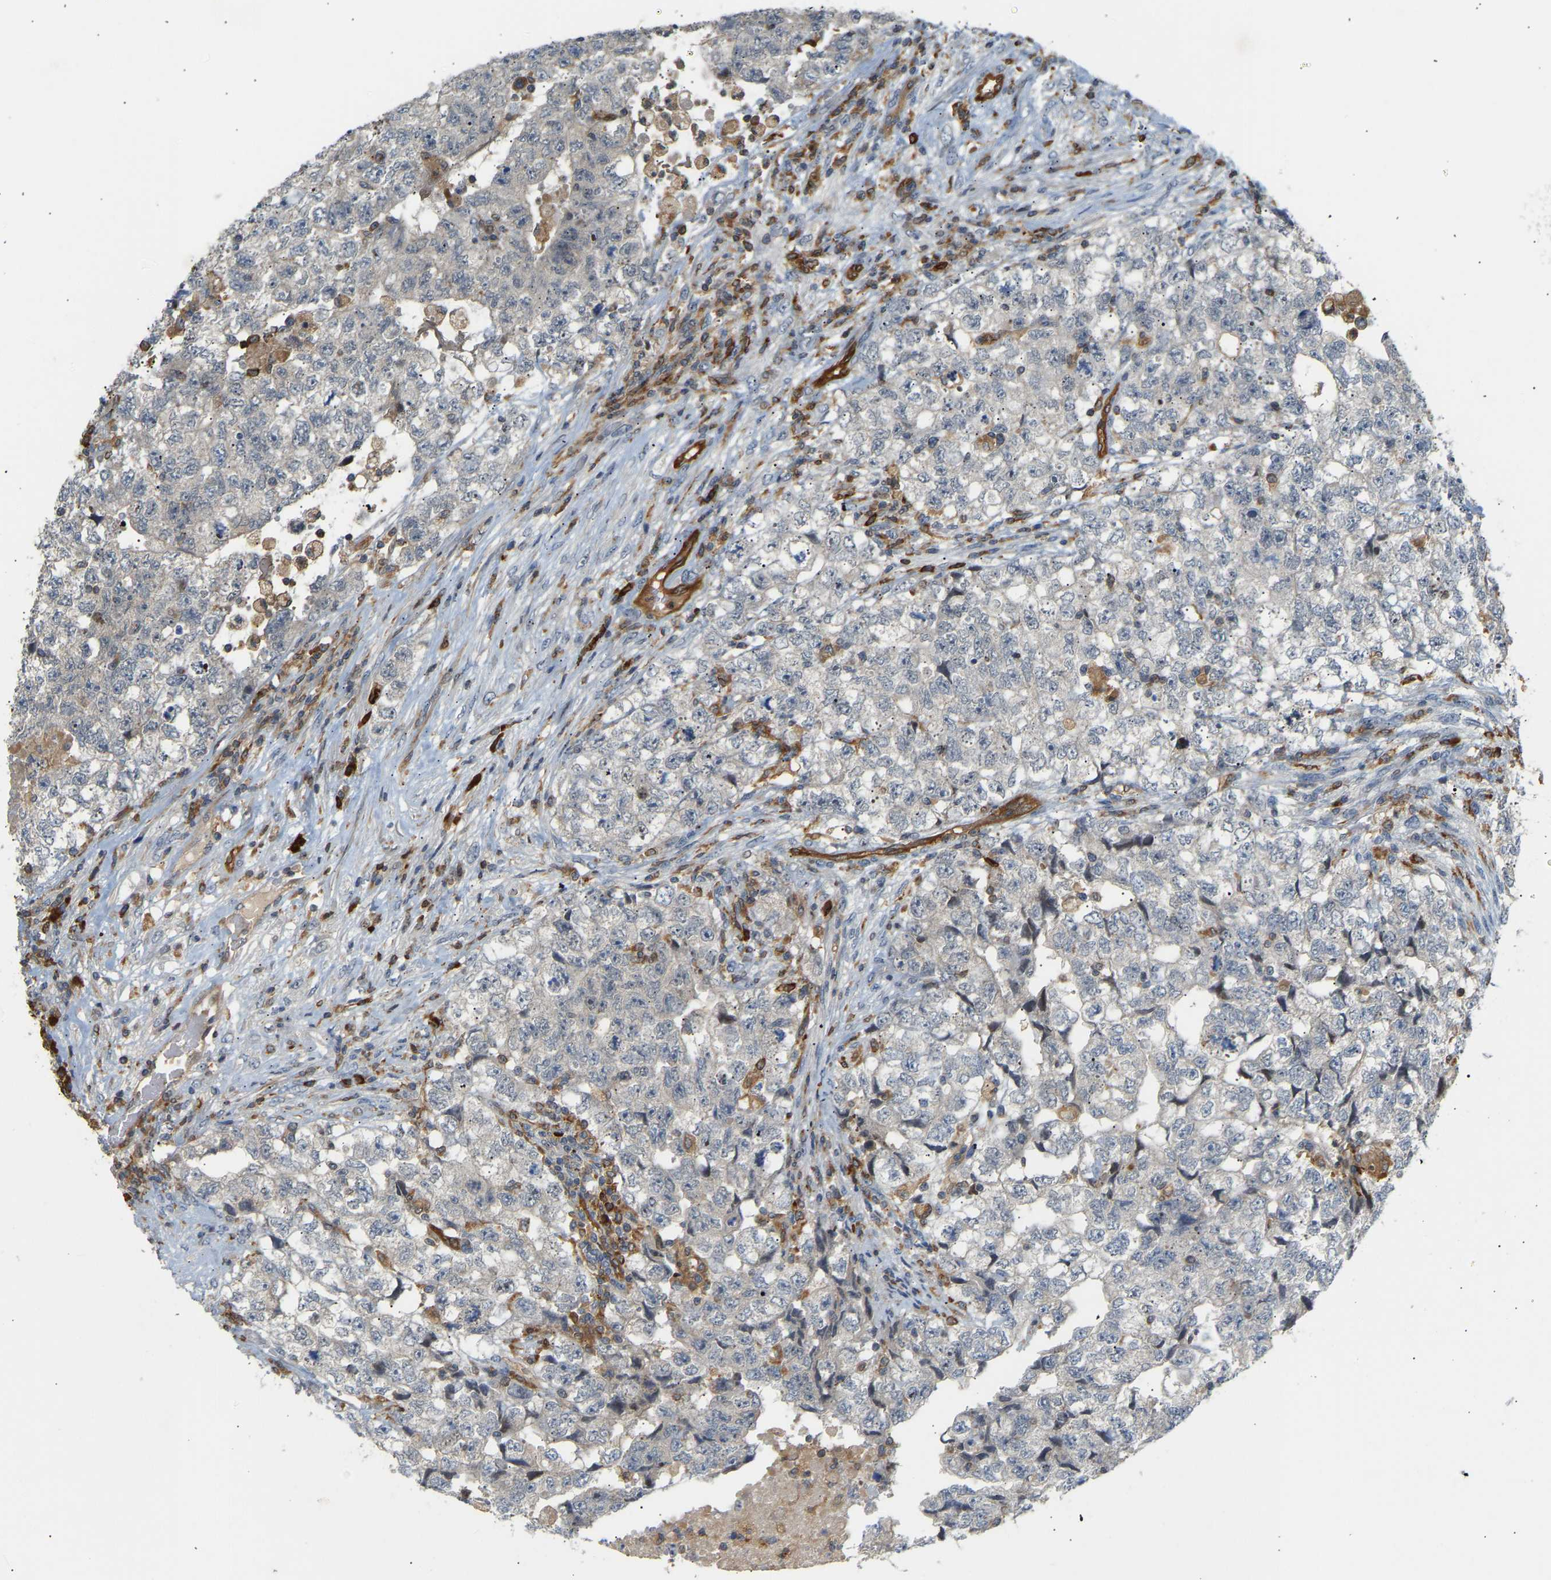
{"staining": {"intensity": "negative", "quantity": "none", "location": "none"}, "tissue": "testis cancer", "cell_type": "Tumor cells", "image_type": "cancer", "snomed": [{"axis": "morphology", "description": "Carcinoma, Embryonal, NOS"}, {"axis": "topography", "description": "Testis"}], "caption": "Histopathology image shows no protein staining in tumor cells of testis cancer tissue. The staining was performed using DAB (3,3'-diaminobenzidine) to visualize the protein expression in brown, while the nuclei were stained in blue with hematoxylin (Magnification: 20x).", "gene": "PLCG2", "patient": {"sex": "male", "age": 36}}